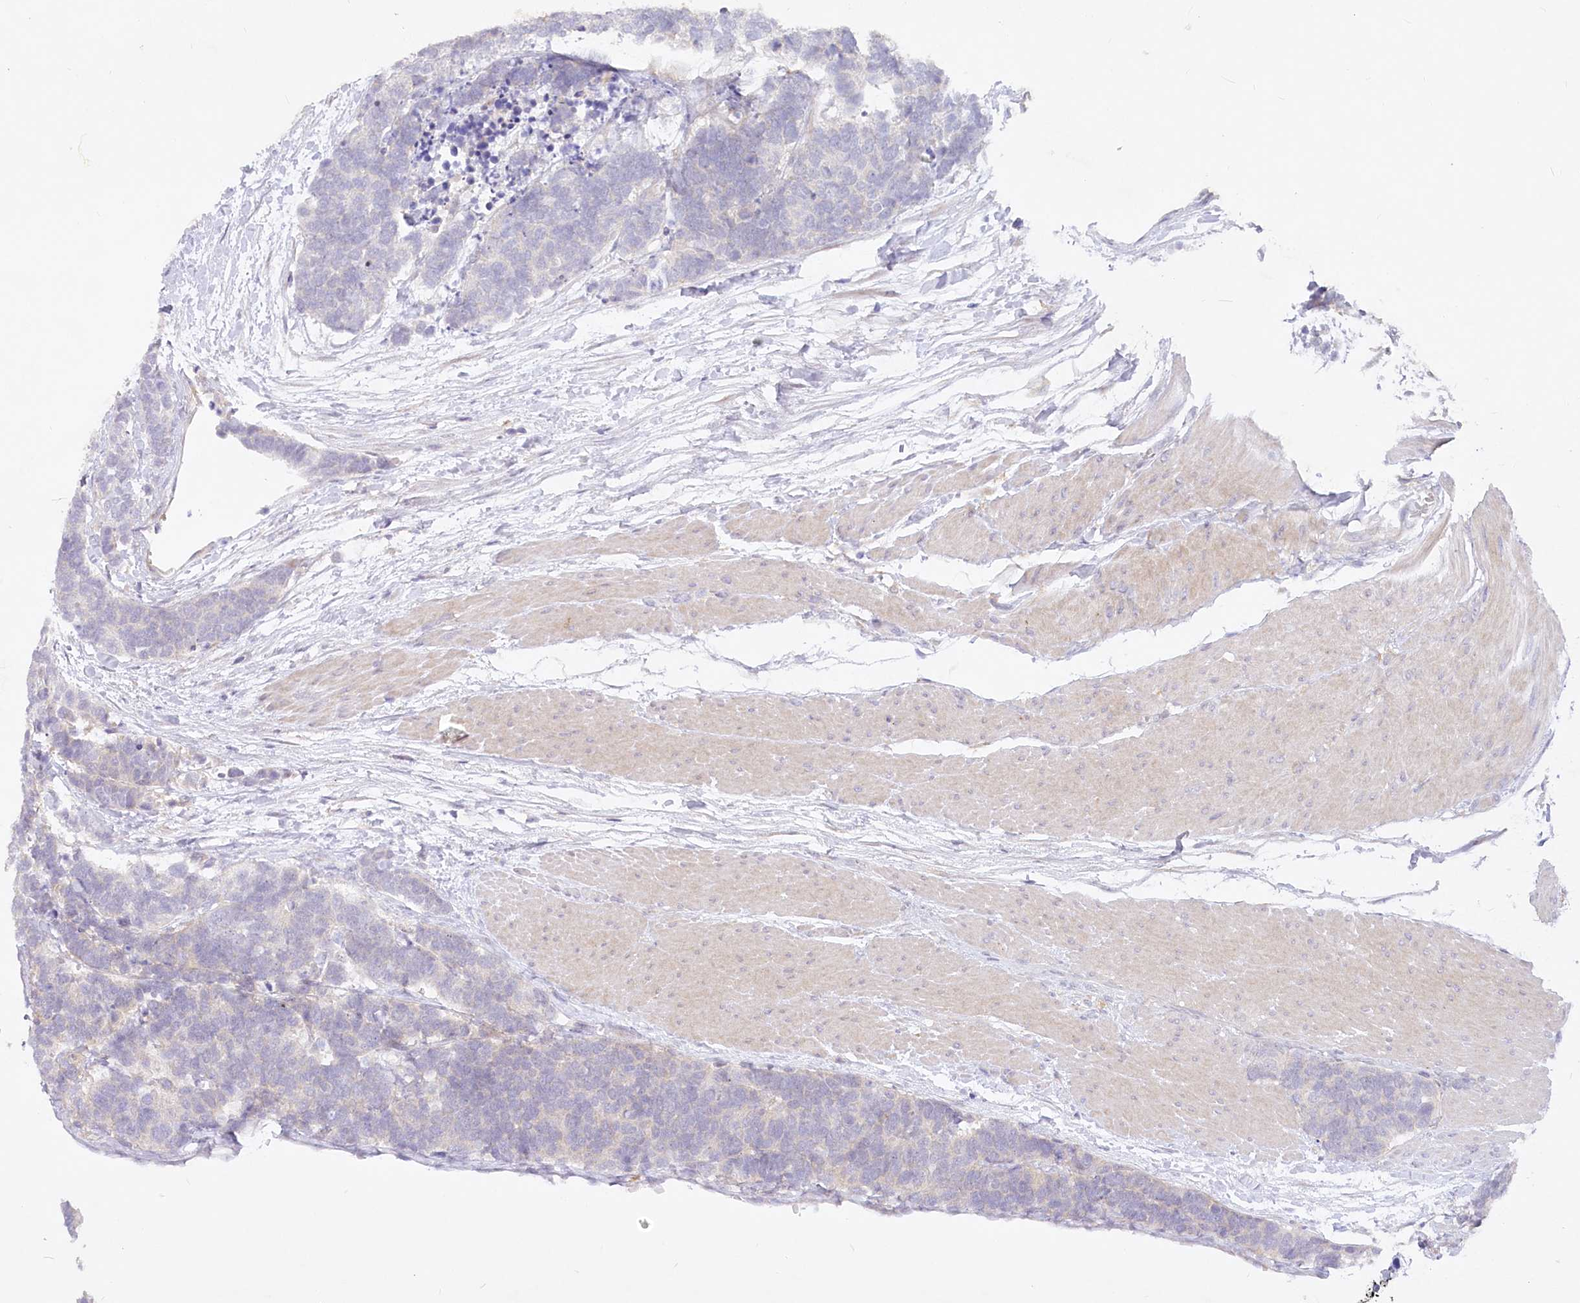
{"staining": {"intensity": "negative", "quantity": "none", "location": "none"}, "tissue": "carcinoid", "cell_type": "Tumor cells", "image_type": "cancer", "snomed": [{"axis": "morphology", "description": "Carcinoma, NOS"}, {"axis": "morphology", "description": "Carcinoid, malignant, NOS"}, {"axis": "topography", "description": "Urinary bladder"}], "caption": "This is an IHC micrograph of human carcinoma. There is no staining in tumor cells.", "gene": "EFHC2", "patient": {"sex": "male", "age": 57}}